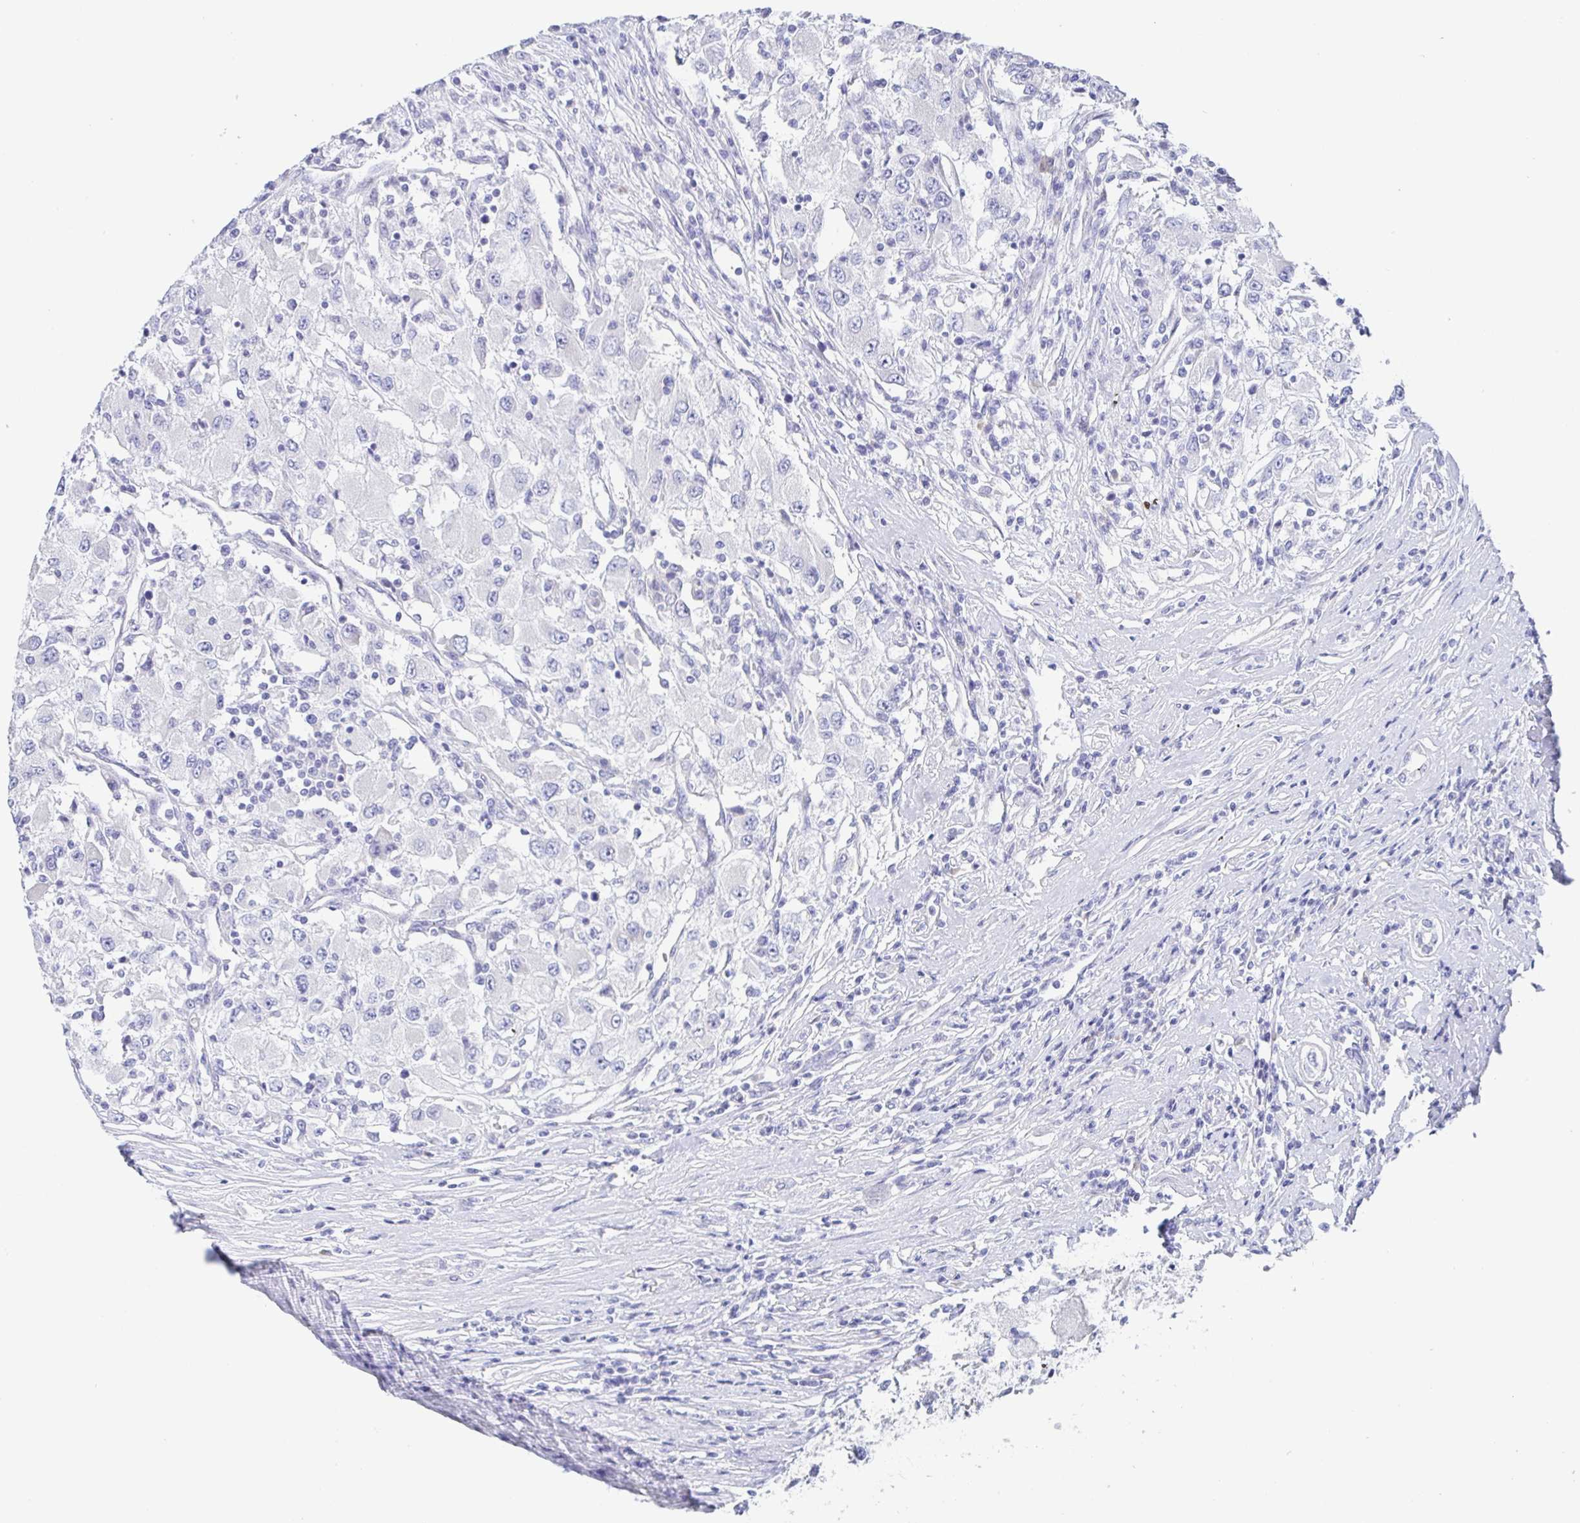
{"staining": {"intensity": "negative", "quantity": "none", "location": "none"}, "tissue": "renal cancer", "cell_type": "Tumor cells", "image_type": "cancer", "snomed": [{"axis": "morphology", "description": "Adenocarcinoma, NOS"}, {"axis": "topography", "description": "Kidney"}], "caption": "Renal cancer (adenocarcinoma) was stained to show a protein in brown. There is no significant positivity in tumor cells.", "gene": "SIAH3", "patient": {"sex": "female", "age": 67}}